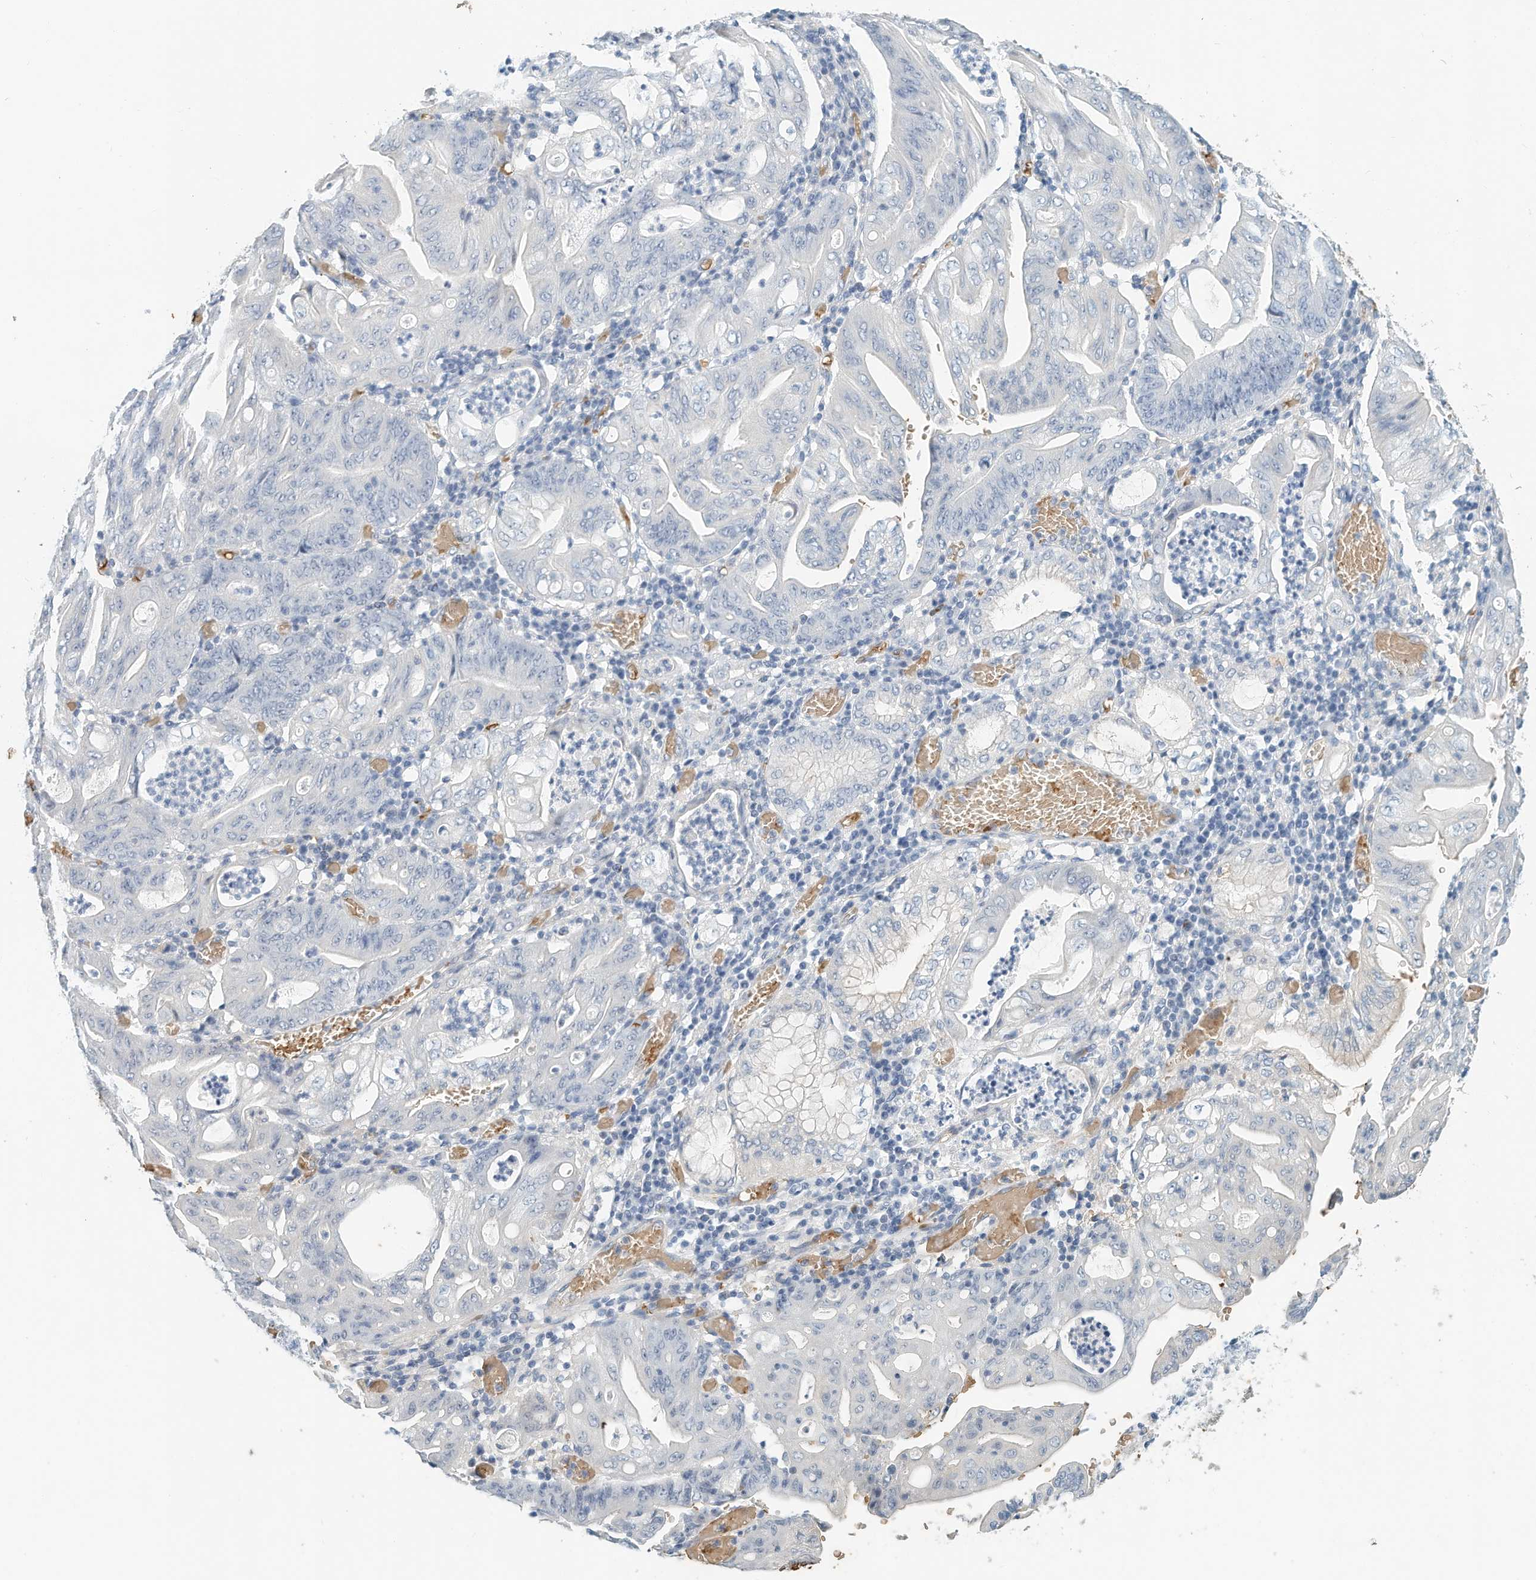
{"staining": {"intensity": "negative", "quantity": "none", "location": "none"}, "tissue": "stomach cancer", "cell_type": "Tumor cells", "image_type": "cancer", "snomed": [{"axis": "morphology", "description": "Adenocarcinoma, NOS"}, {"axis": "topography", "description": "Stomach"}], "caption": "Immunohistochemical staining of human stomach cancer demonstrates no significant expression in tumor cells.", "gene": "RCAN3", "patient": {"sex": "female", "age": 73}}